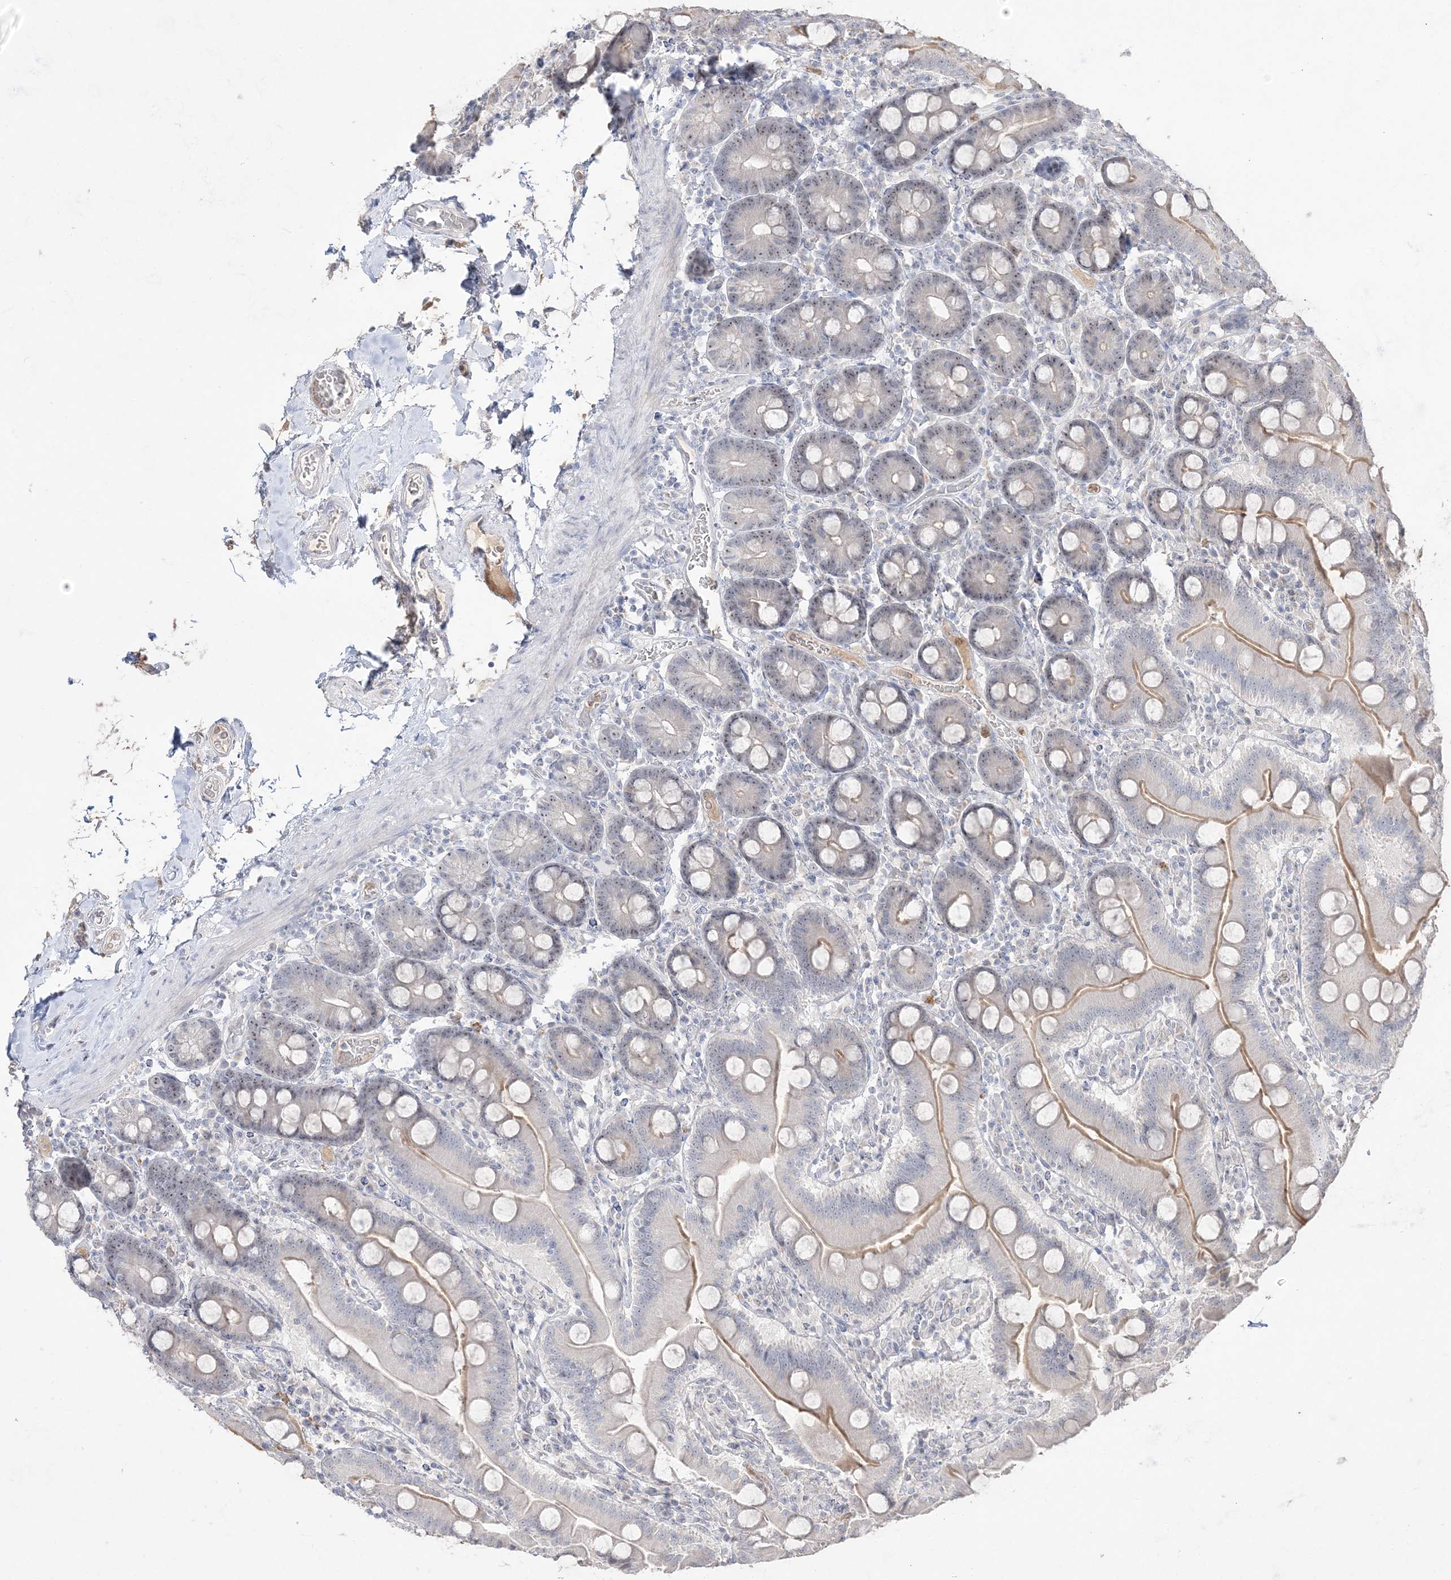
{"staining": {"intensity": "weak", "quantity": "<25%", "location": "cytoplasmic/membranous,nuclear"}, "tissue": "duodenum", "cell_type": "Glandular cells", "image_type": "normal", "snomed": [{"axis": "morphology", "description": "Normal tissue, NOS"}, {"axis": "topography", "description": "Duodenum"}], "caption": "The immunohistochemistry histopathology image has no significant staining in glandular cells of duodenum.", "gene": "NOP16", "patient": {"sex": "male", "age": 55}}